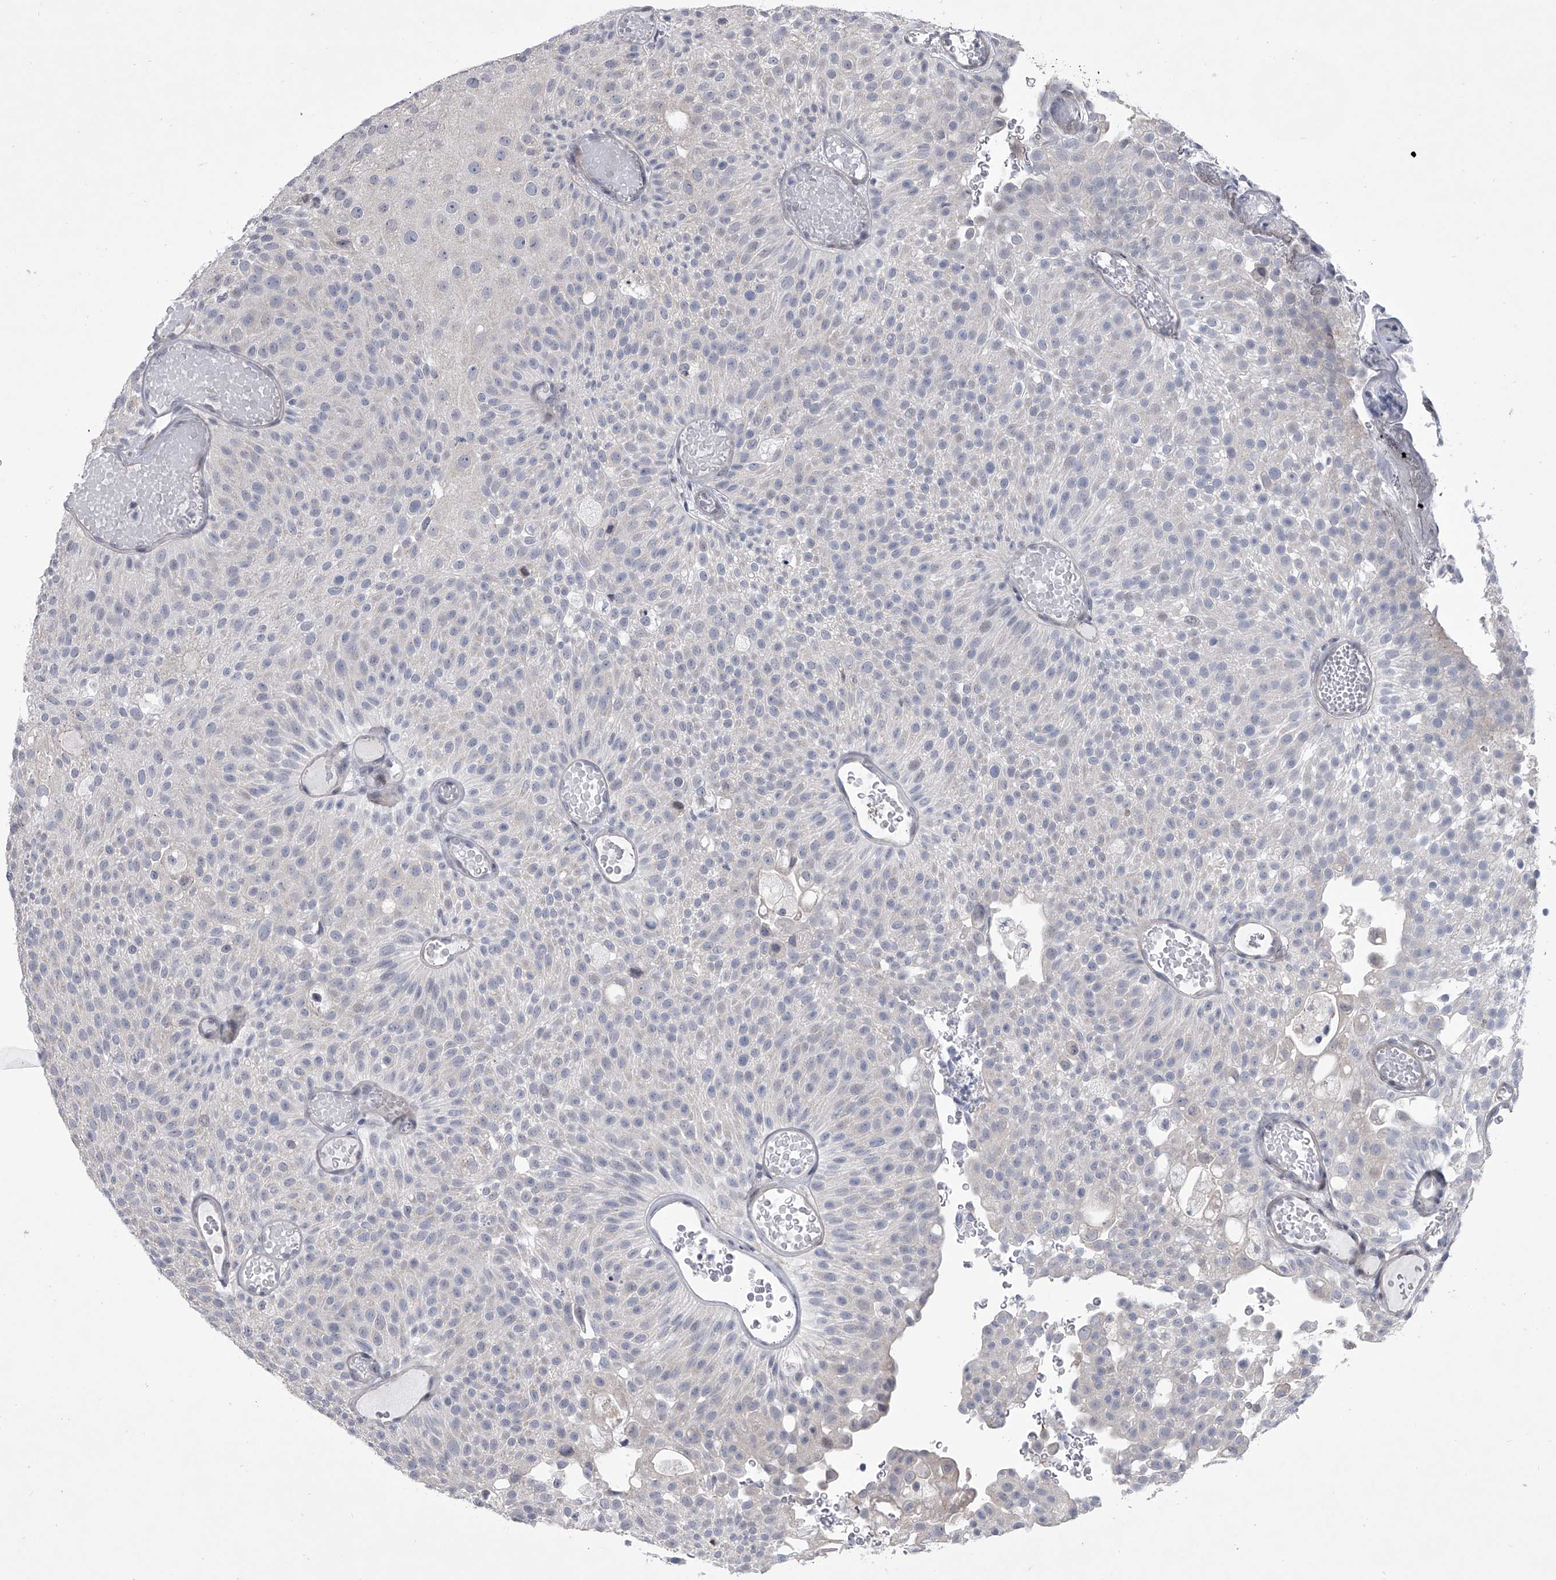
{"staining": {"intensity": "negative", "quantity": "none", "location": "none"}, "tissue": "urothelial cancer", "cell_type": "Tumor cells", "image_type": "cancer", "snomed": [{"axis": "morphology", "description": "Urothelial carcinoma, Low grade"}, {"axis": "topography", "description": "Urinary bladder"}], "caption": "This is an IHC photomicrograph of human urothelial carcinoma (low-grade). There is no positivity in tumor cells.", "gene": "HEATR6", "patient": {"sex": "male", "age": 78}}